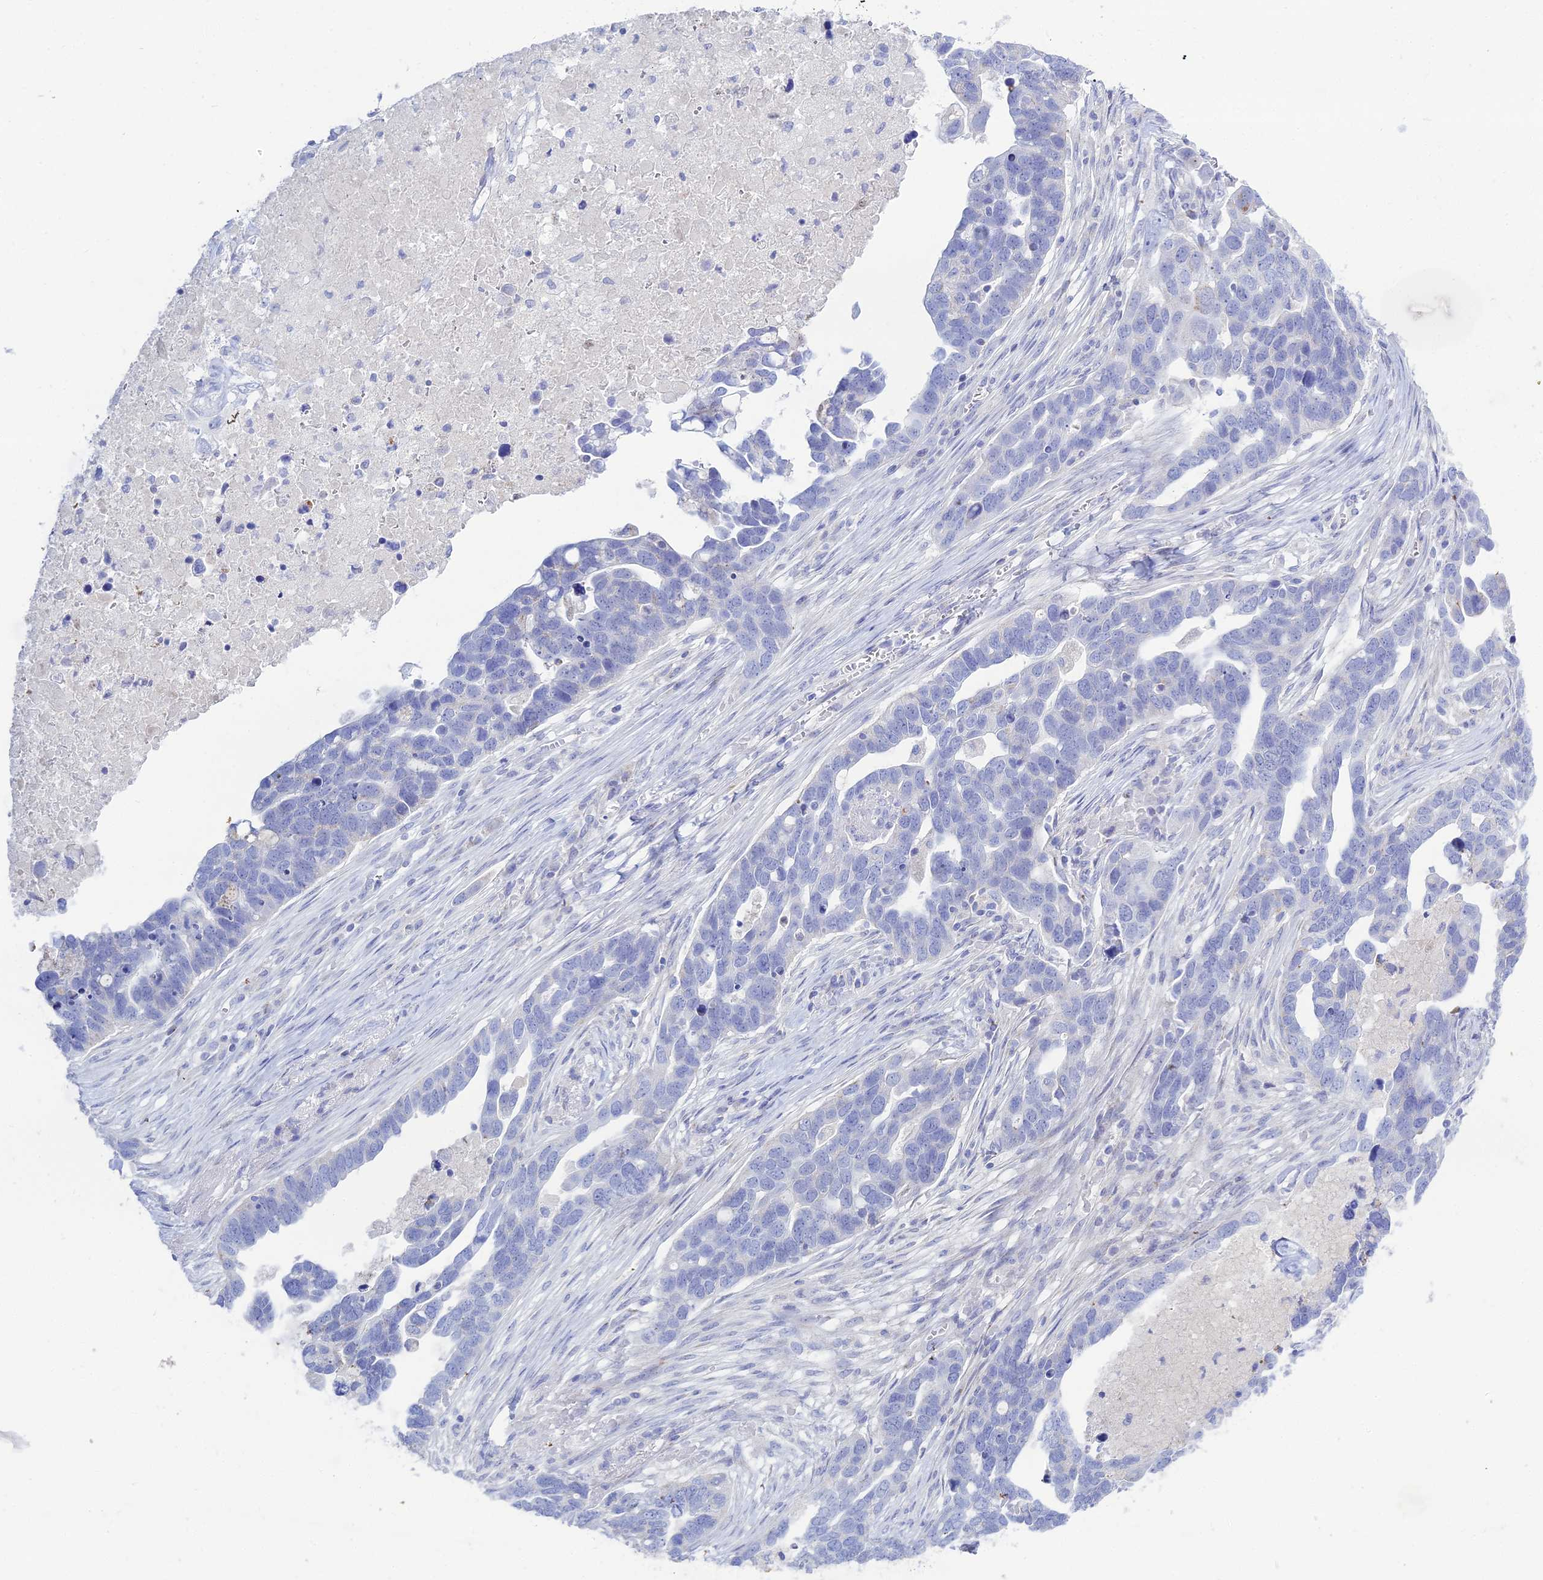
{"staining": {"intensity": "negative", "quantity": "none", "location": "none"}, "tissue": "ovarian cancer", "cell_type": "Tumor cells", "image_type": "cancer", "snomed": [{"axis": "morphology", "description": "Cystadenocarcinoma, serous, NOS"}, {"axis": "topography", "description": "Ovary"}], "caption": "High power microscopy photomicrograph of an IHC image of ovarian serous cystadenocarcinoma, revealing no significant expression in tumor cells.", "gene": "DHX34", "patient": {"sex": "female", "age": 54}}